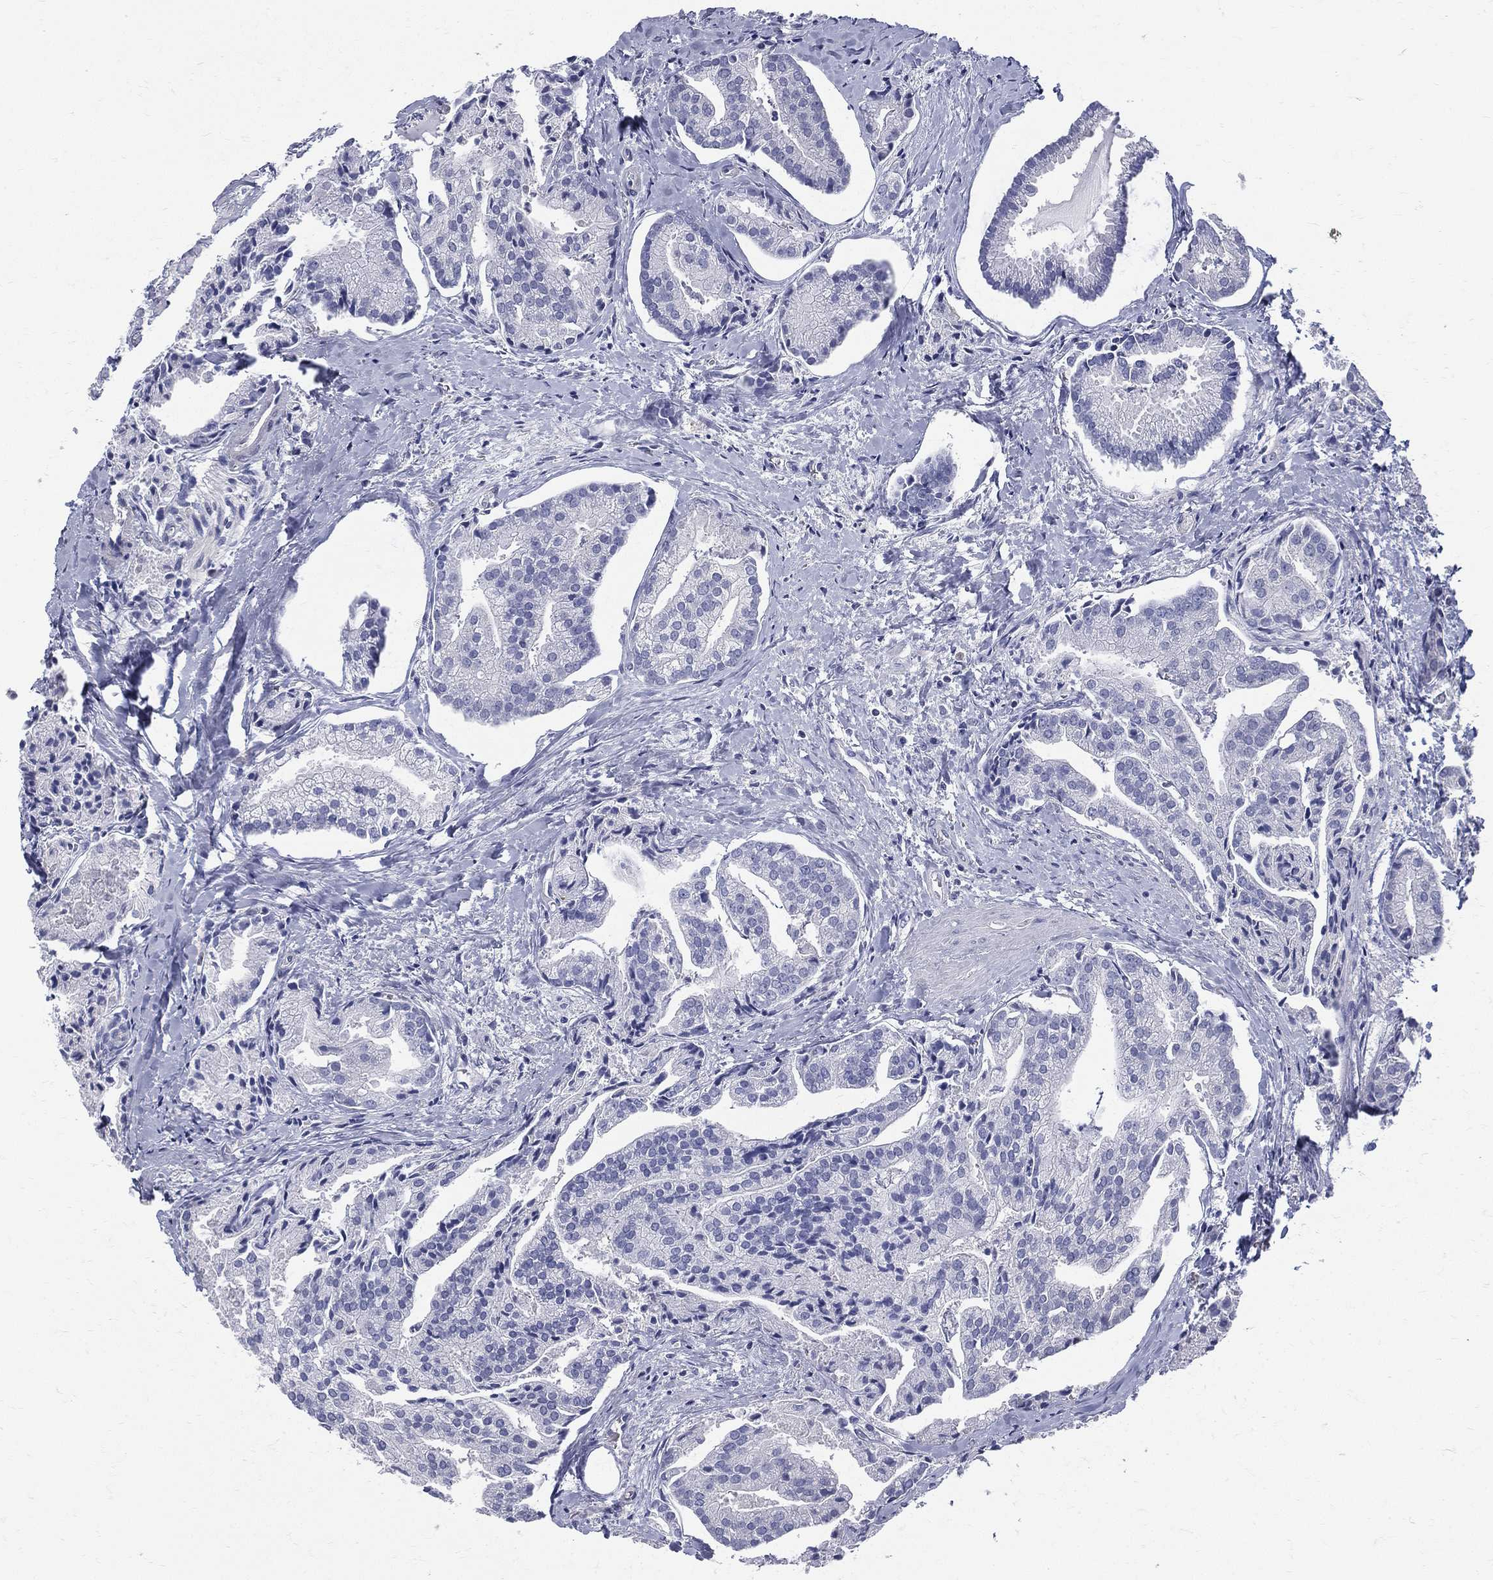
{"staining": {"intensity": "negative", "quantity": "none", "location": "none"}, "tissue": "prostate cancer", "cell_type": "Tumor cells", "image_type": "cancer", "snomed": [{"axis": "morphology", "description": "Adenocarcinoma, NOS"}, {"axis": "topography", "description": "Prostate and seminal vesicle, NOS"}, {"axis": "topography", "description": "Prostate"}], "caption": "A micrograph of adenocarcinoma (prostate) stained for a protein exhibits no brown staining in tumor cells. (Brightfield microscopy of DAB immunohistochemistry (IHC) at high magnification).", "gene": "ETNPPL", "patient": {"sex": "male", "age": 44}}